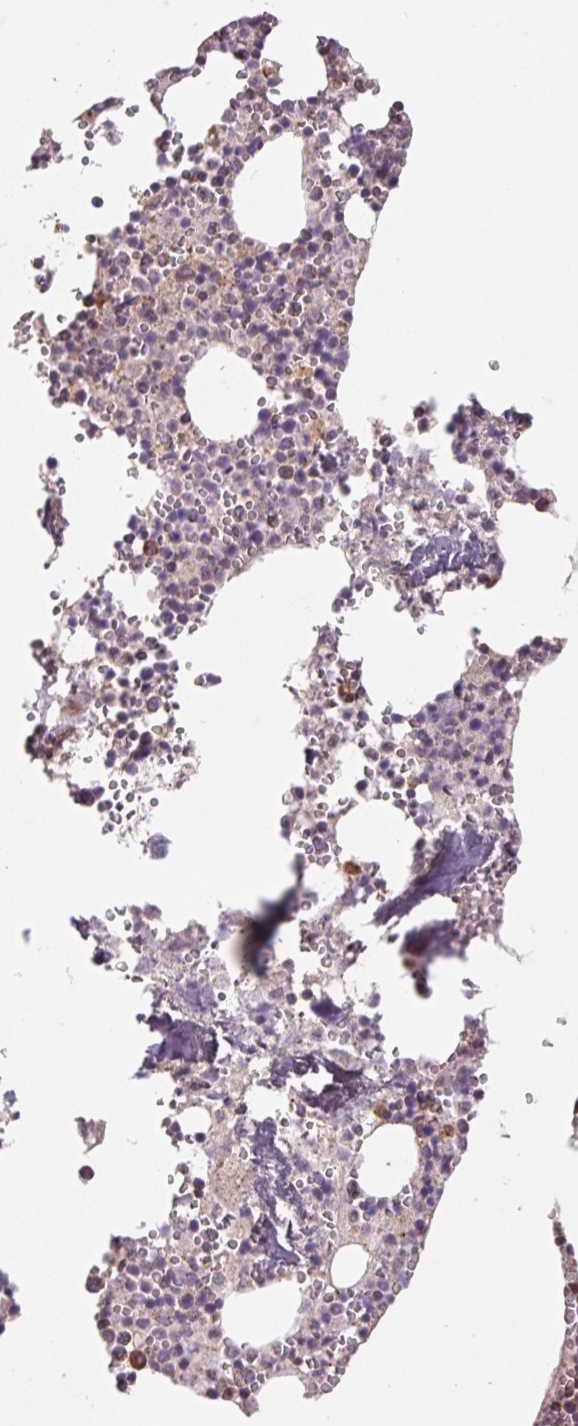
{"staining": {"intensity": "strong", "quantity": "<25%", "location": "cytoplasmic/membranous,nuclear"}, "tissue": "bone marrow", "cell_type": "Hematopoietic cells", "image_type": "normal", "snomed": [{"axis": "morphology", "description": "Normal tissue, NOS"}, {"axis": "topography", "description": "Bone marrow"}], "caption": "High-magnification brightfield microscopy of normal bone marrow stained with DAB (brown) and counterstained with hematoxylin (blue). hematopoietic cells exhibit strong cytoplasmic/membranous,nuclear positivity is appreciated in about<25% of cells.", "gene": "PDHA1", "patient": {"sex": "male", "age": 54}}